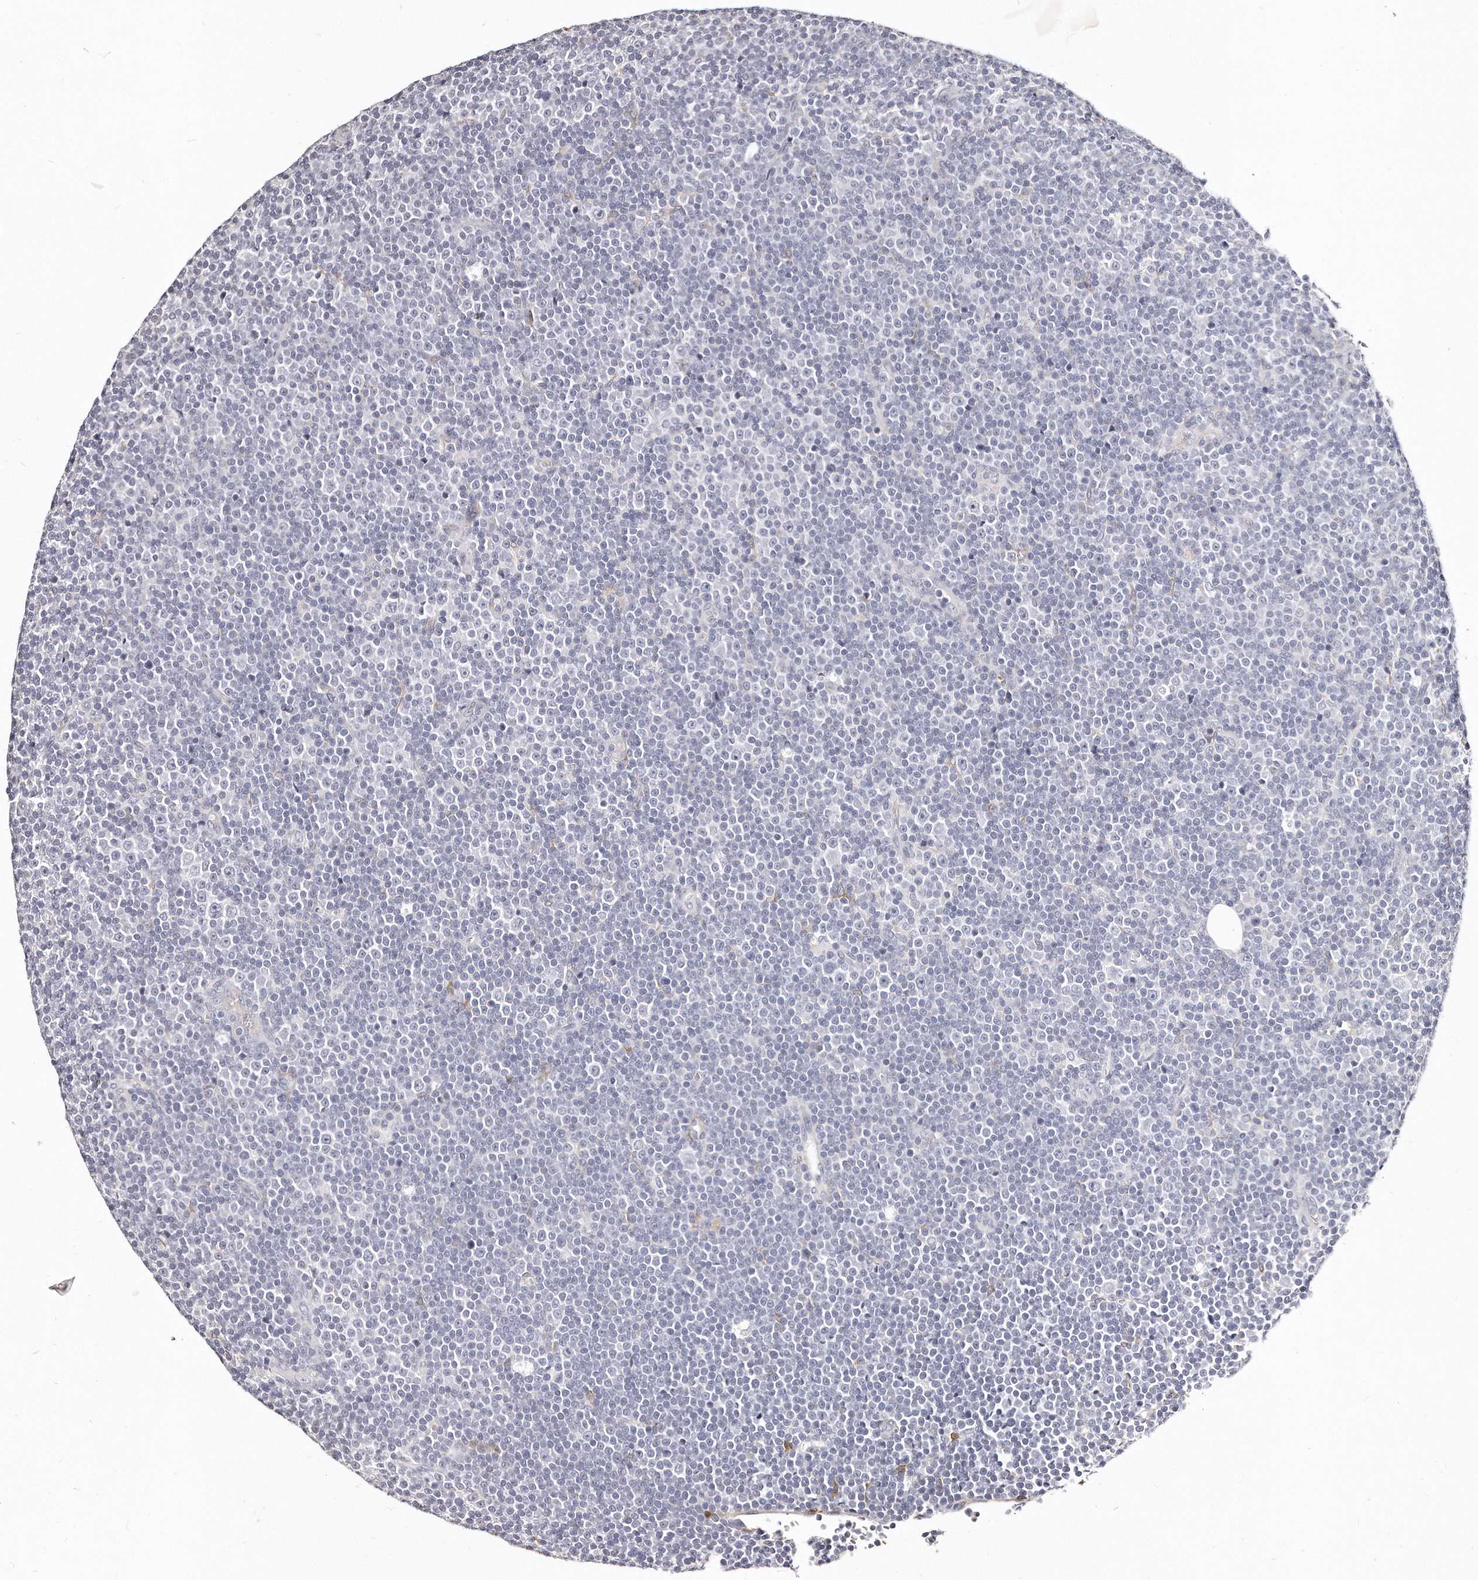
{"staining": {"intensity": "negative", "quantity": "none", "location": "none"}, "tissue": "lymphoma", "cell_type": "Tumor cells", "image_type": "cancer", "snomed": [{"axis": "morphology", "description": "Malignant lymphoma, non-Hodgkin's type, Low grade"}, {"axis": "topography", "description": "Lymph node"}], "caption": "High magnification brightfield microscopy of lymphoma stained with DAB (3,3'-diaminobenzidine) (brown) and counterstained with hematoxylin (blue): tumor cells show no significant expression.", "gene": "LMOD1", "patient": {"sex": "female", "age": 67}}